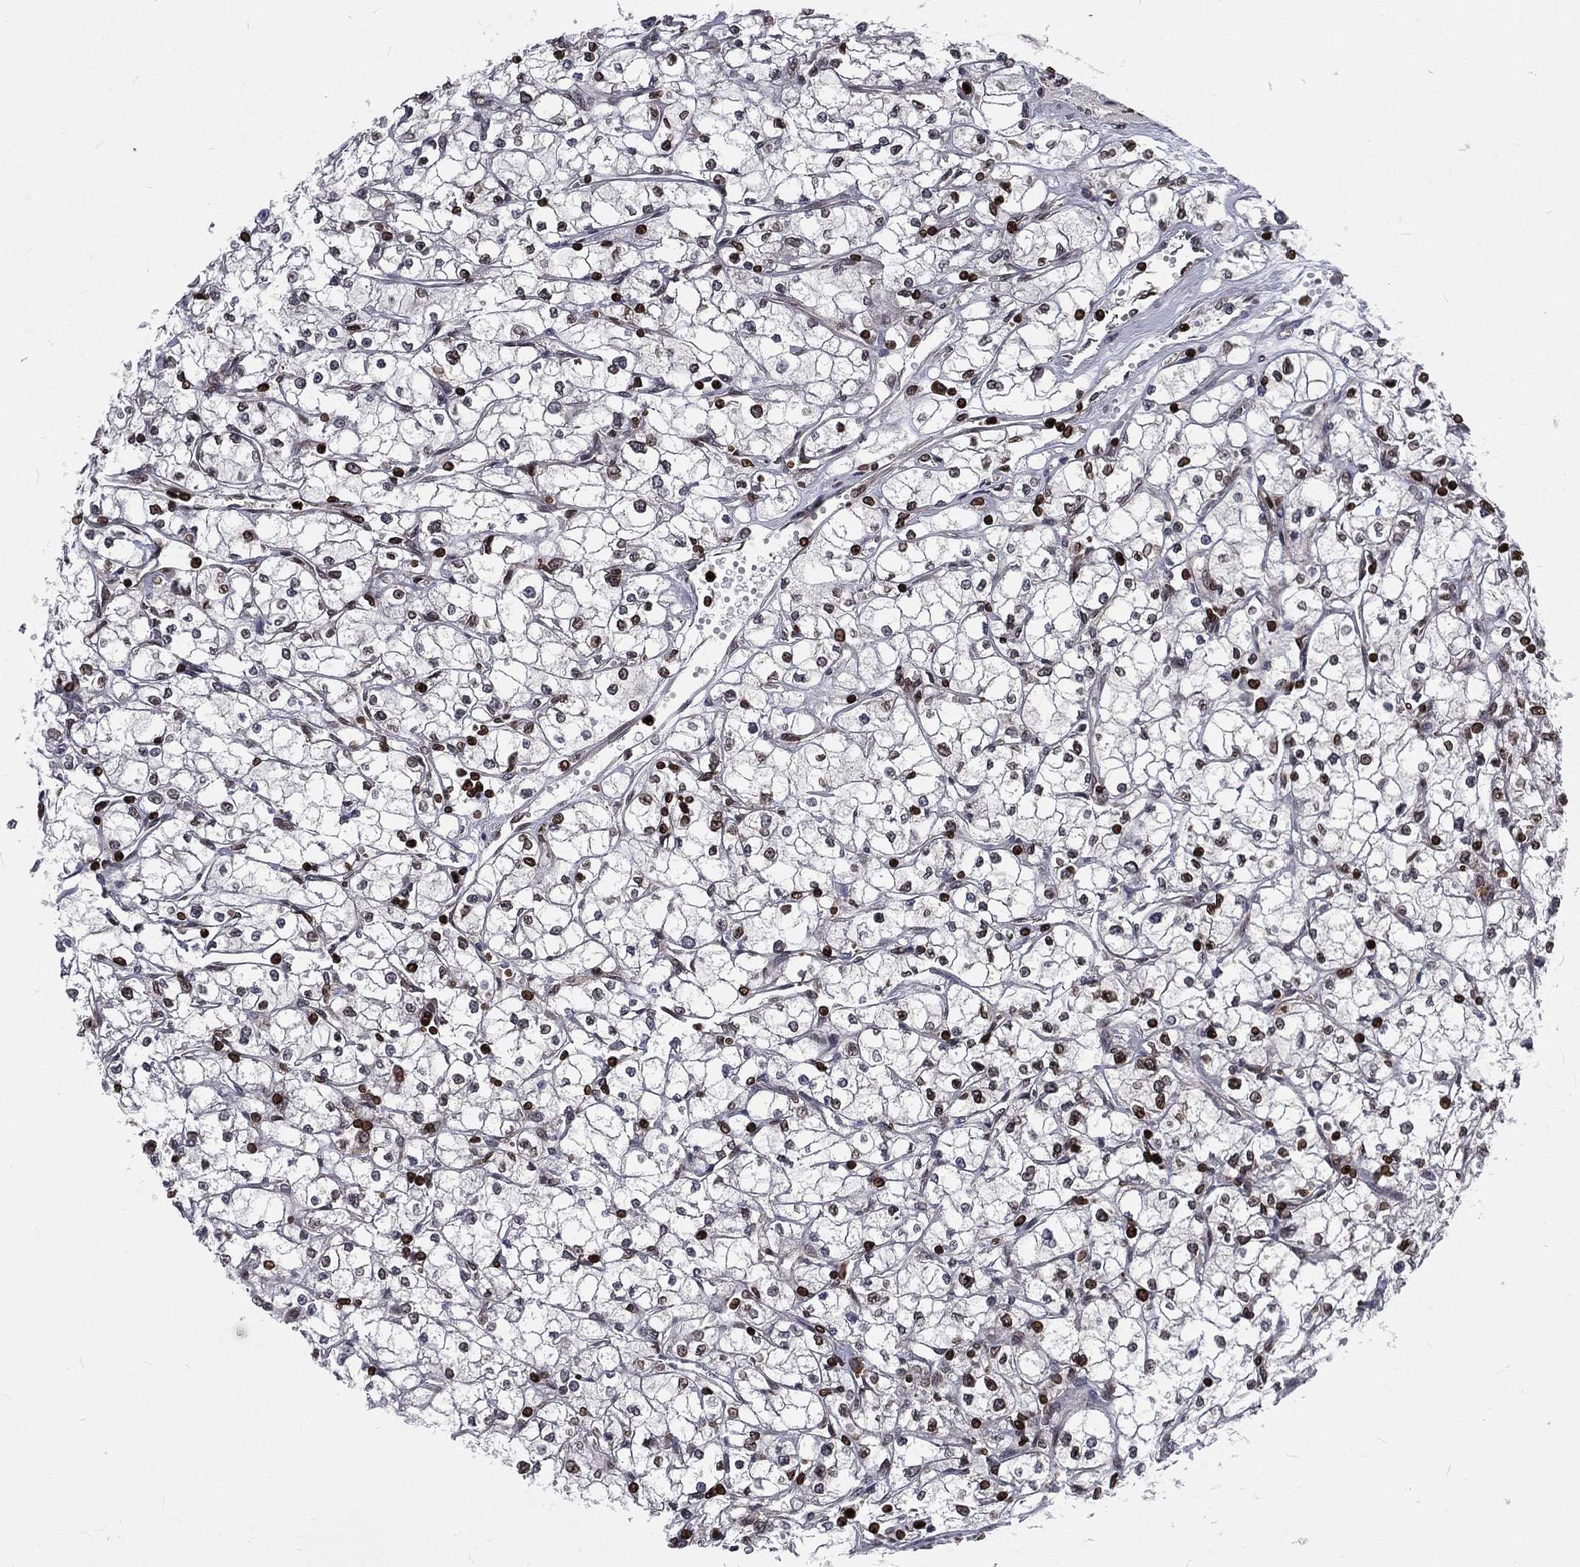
{"staining": {"intensity": "moderate", "quantity": "<25%", "location": "nuclear"}, "tissue": "renal cancer", "cell_type": "Tumor cells", "image_type": "cancer", "snomed": [{"axis": "morphology", "description": "Adenocarcinoma, NOS"}, {"axis": "topography", "description": "Kidney"}], "caption": "IHC staining of renal cancer (adenocarcinoma), which reveals low levels of moderate nuclear positivity in about <25% of tumor cells indicating moderate nuclear protein expression. The staining was performed using DAB (brown) for protein detection and nuclei were counterstained in hematoxylin (blue).", "gene": "LBR", "patient": {"sex": "male", "age": 67}}